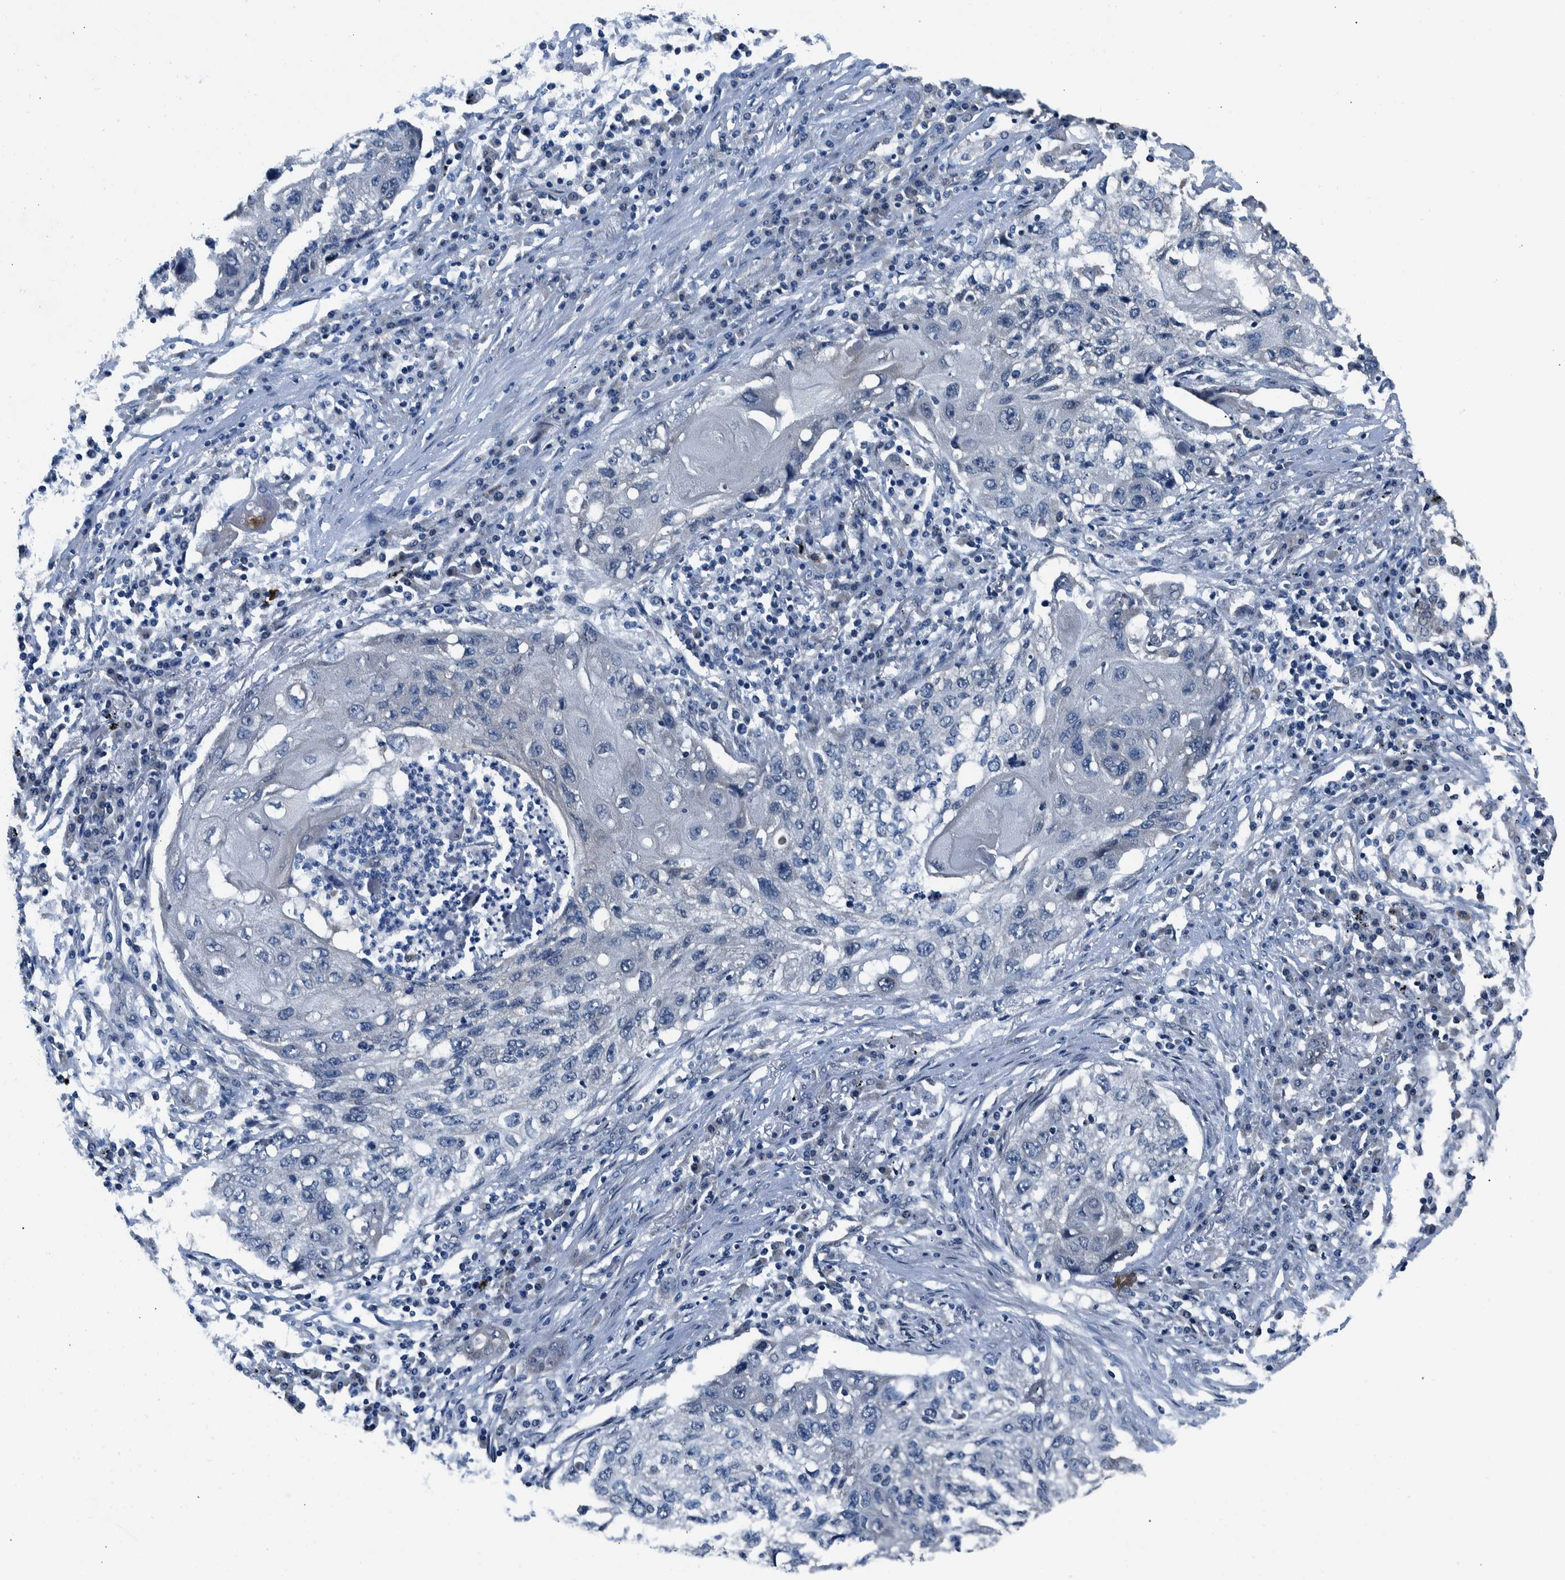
{"staining": {"intensity": "negative", "quantity": "none", "location": "none"}, "tissue": "lung cancer", "cell_type": "Tumor cells", "image_type": "cancer", "snomed": [{"axis": "morphology", "description": "Squamous cell carcinoma, NOS"}, {"axis": "topography", "description": "Lung"}], "caption": "Photomicrograph shows no protein positivity in tumor cells of lung cancer (squamous cell carcinoma) tissue. (DAB (3,3'-diaminobenzidine) immunohistochemistry (IHC), high magnification).", "gene": "NIBAN2", "patient": {"sex": "female", "age": 63}}